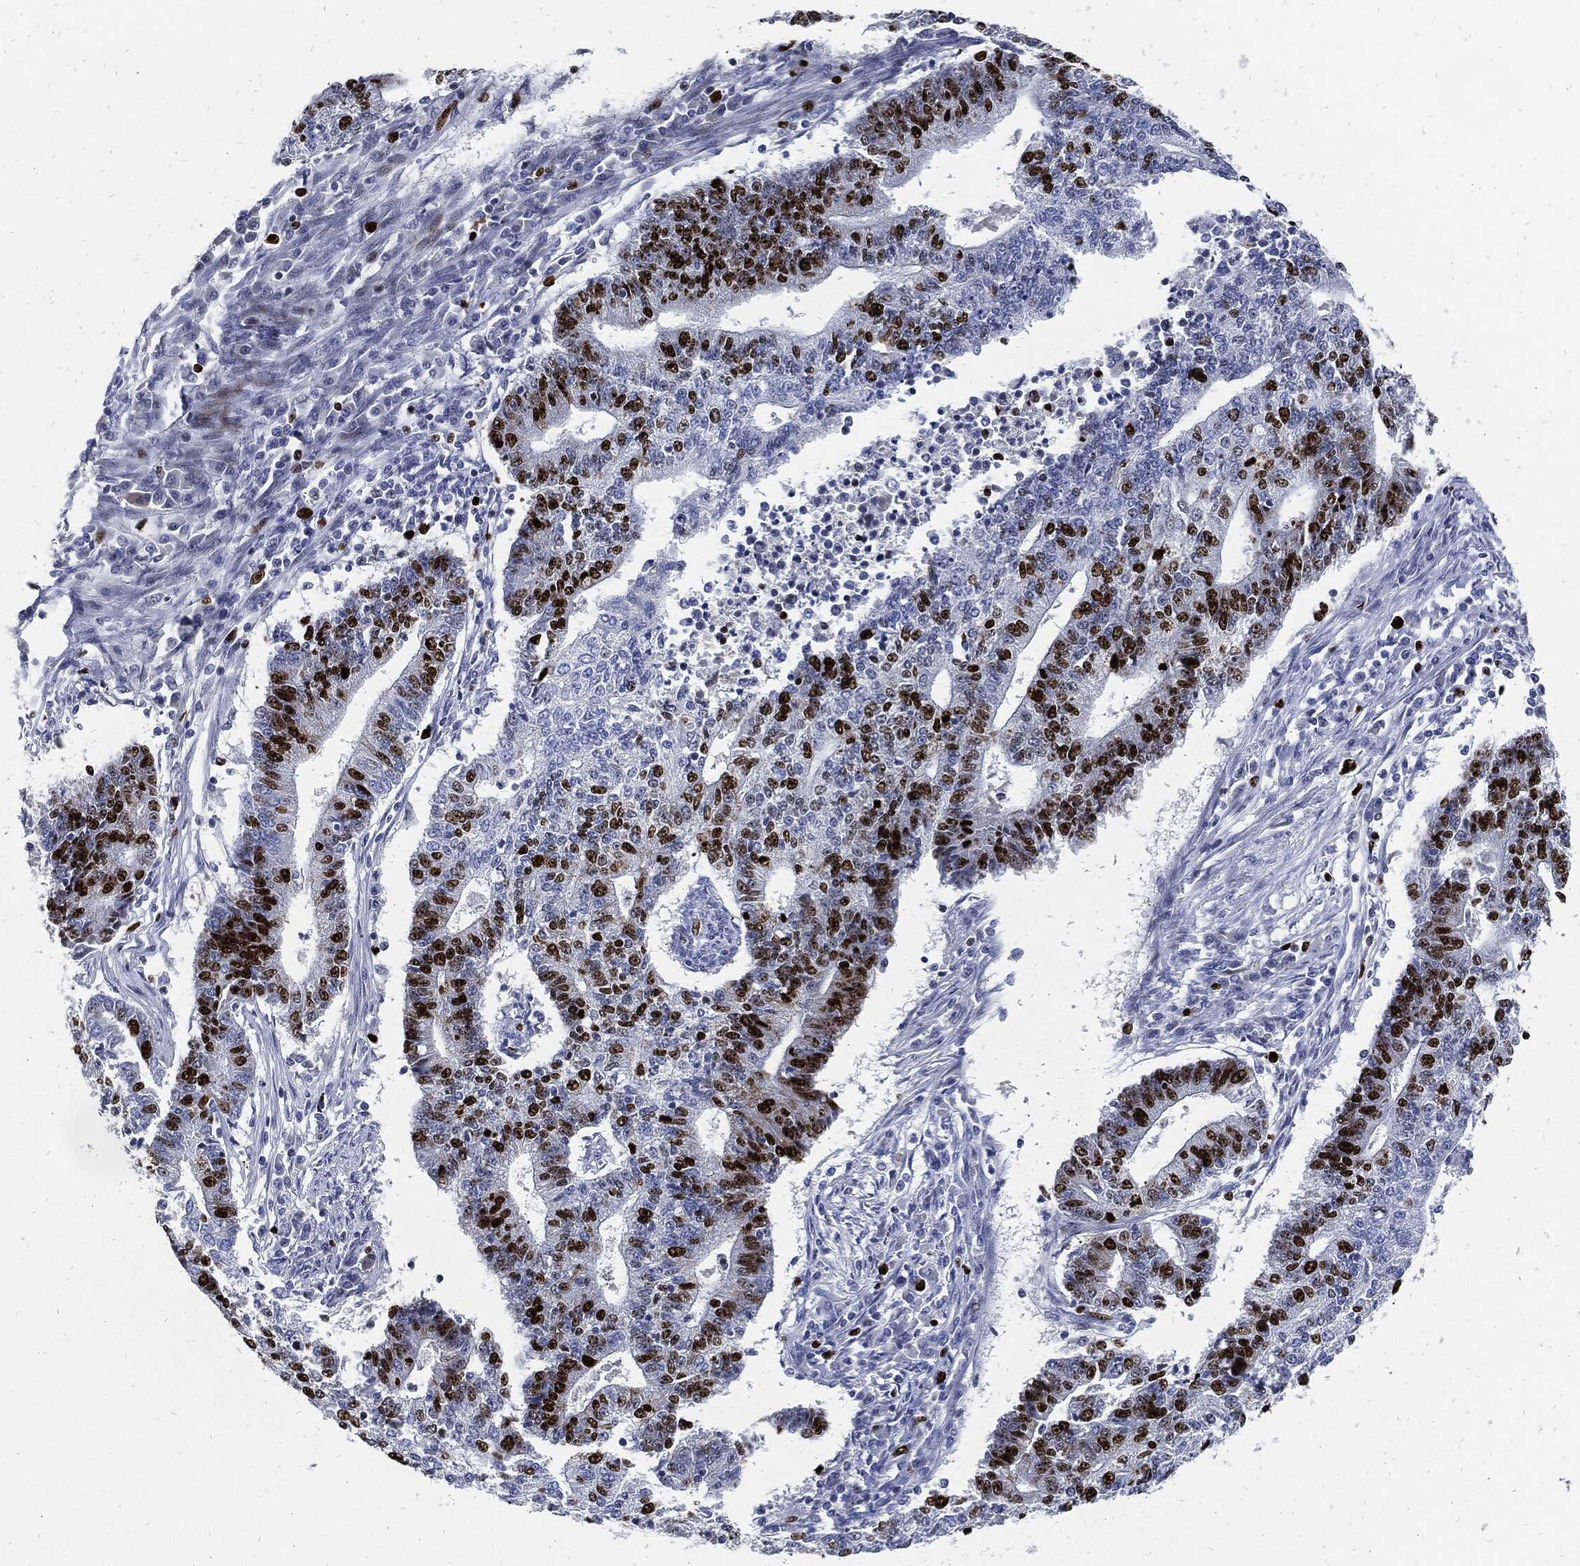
{"staining": {"intensity": "strong", "quantity": "25%-75%", "location": "nuclear"}, "tissue": "endometrial cancer", "cell_type": "Tumor cells", "image_type": "cancer", "snomed": [{"axis": "morphology", "description": "Adenocarcinoma, NOS"}, {"axis": "topography", "description": "Uterus"}, {"axis": "topography", "description": "Endometrium"}], "caption": "Human endometrial cancer stained for a protein (brown) reveals strong nuclear positive staining in approximately 25%-75% of tumor cells.", "gene": "MKI67", "patient": {"sex": "female", "age": 54}}